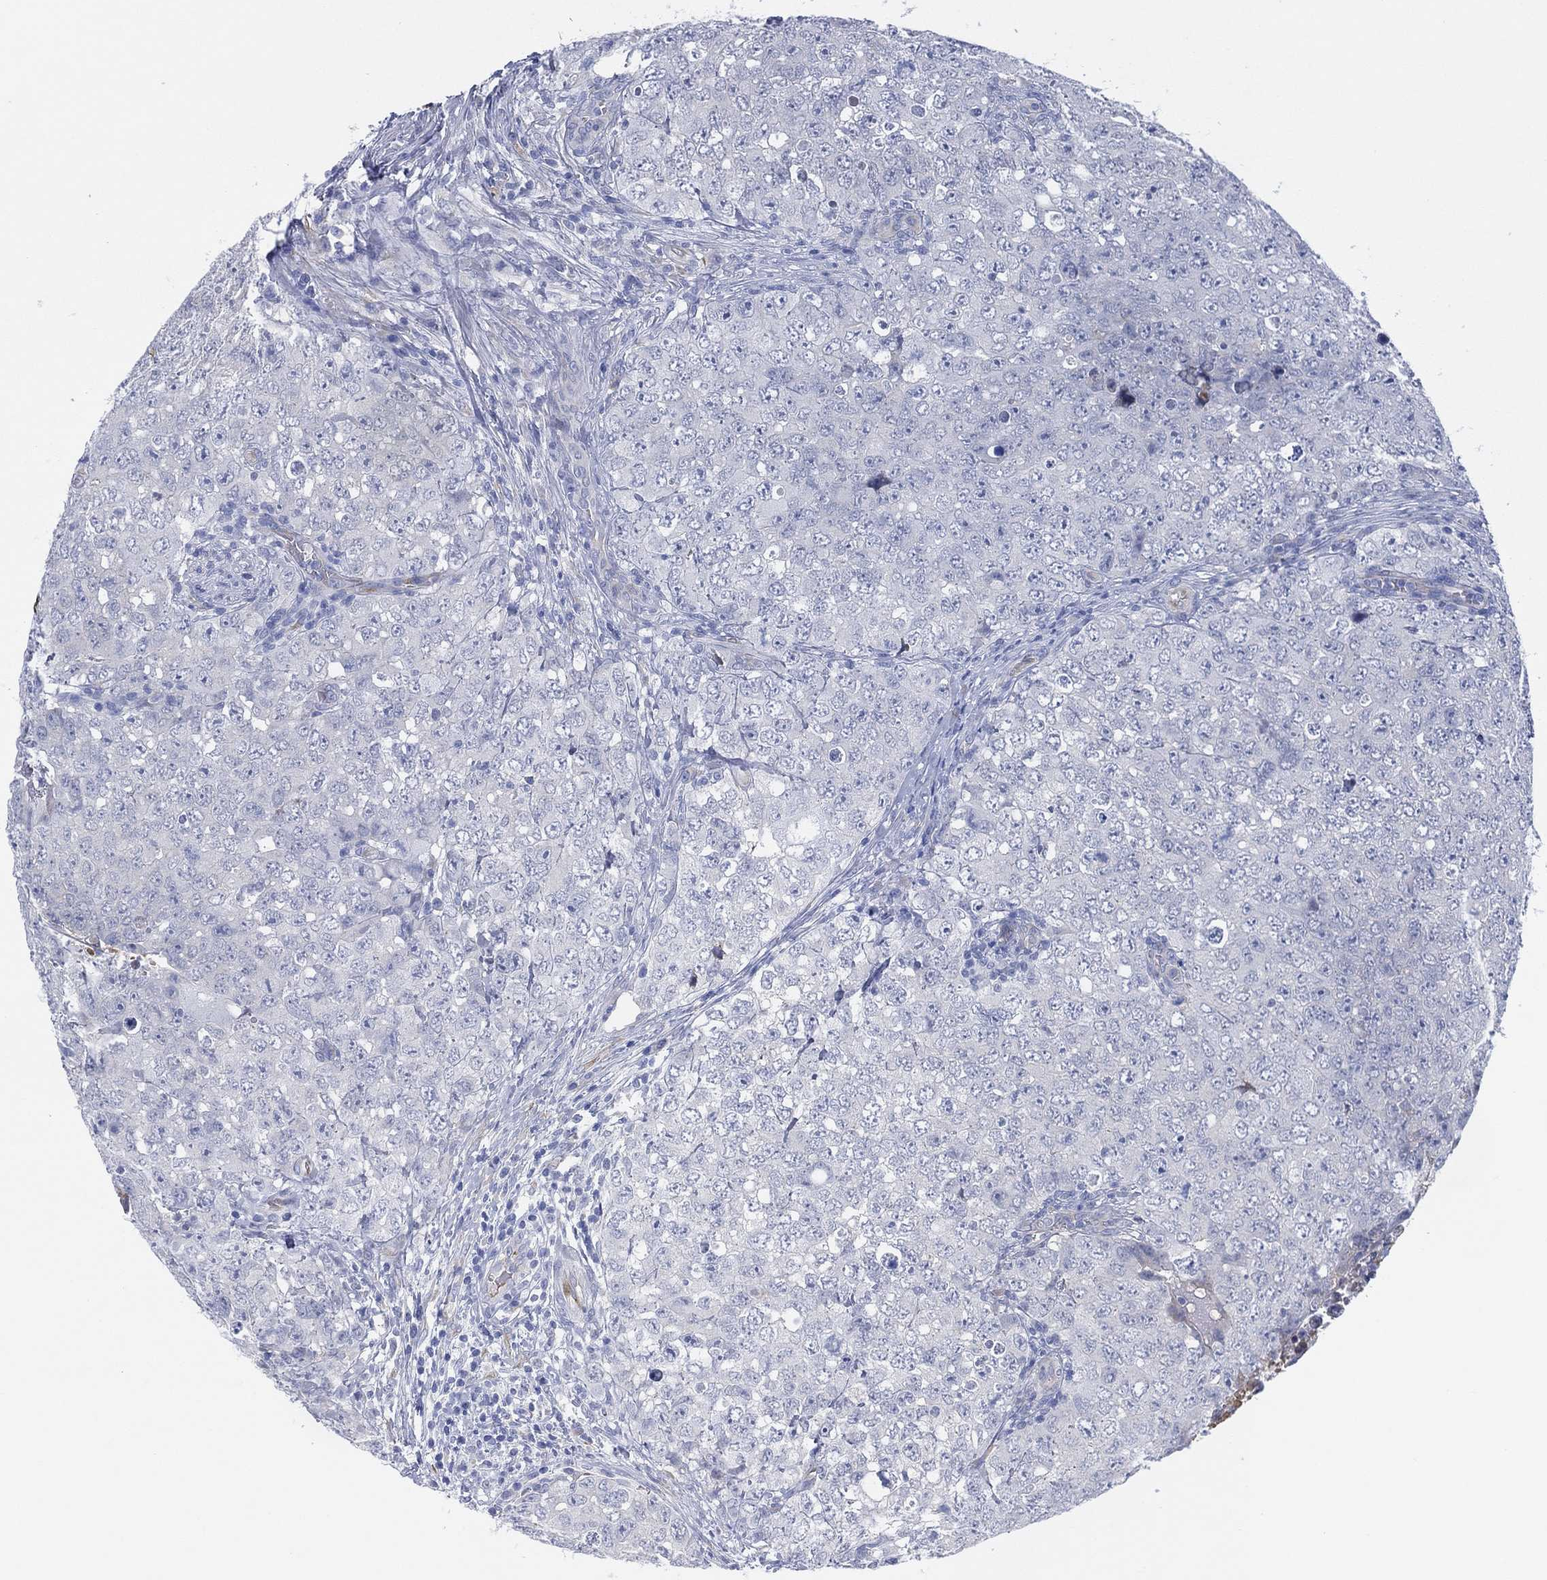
{"staining": {"intensity": "negative", "quantity": "none", "location": "none"}, "tissue": "testis cancer", "cell_type": "Tumor cells", "image_type": "cancer", "snomed": [{"axis": "morphology", "description": "Seminoma, NOS"}, {"axis": "topography", "description": "Testis"}], "caption": "Tumor cells show no significant staining in testis cancer. Nuclei are stained in blue.", "gene": "MLF1", "patient": {"sex": "male", "age": 34}}